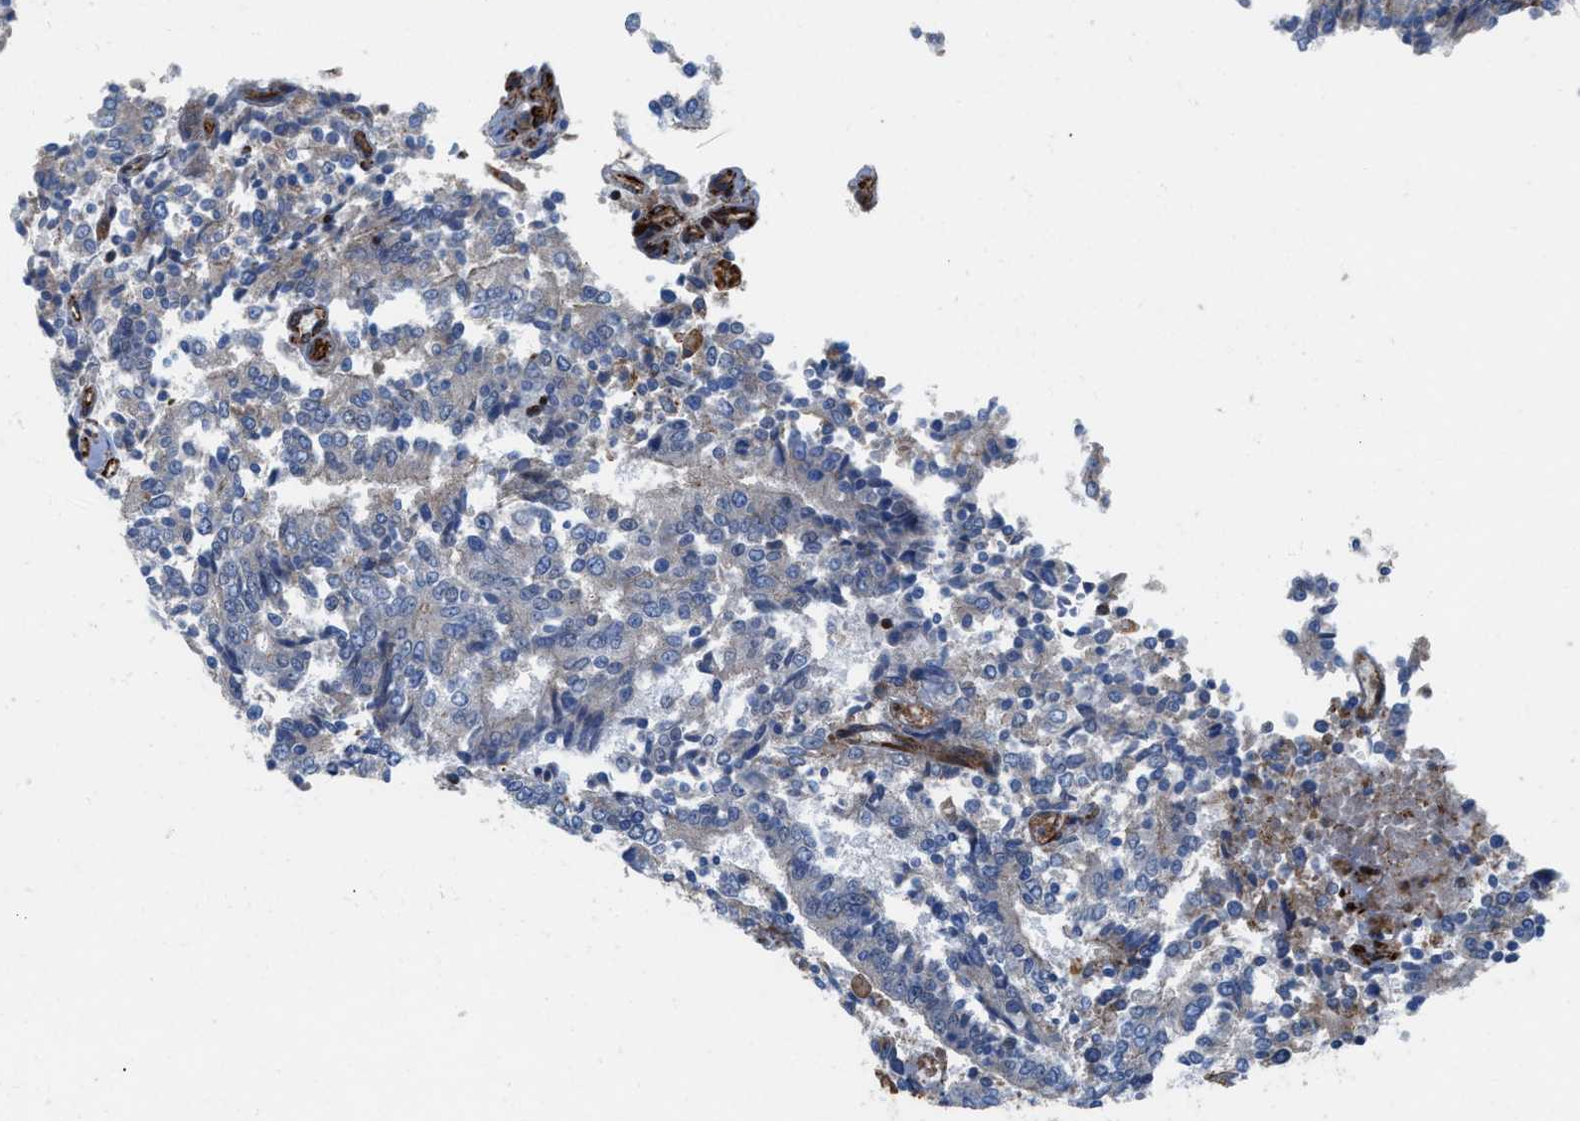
{"staining": {"intensity": "weak", "quantity": "<25%", "location": "cytoplasmic/membranous"}, "tissue": "prostate cancer", "cell_type": "Tumor cells", "image_type": "cancer", "snomed": [{"axis": "morphology", "description": "Normal tissue, NOS"}, {"axis": "morphology", "description": "Adenocarcinoma, High grade"}, {"axis": "topography", "description": "Prostate"}, {"axis": "topography", "description": "Seminal veicle"}], "caption": "This micrograph is of adenocarcinoma (high-grade) (prostate) stained with immunohistochemistry to label a protein in brown with the nuclei are counter-stained blue. There is no expression in tumor cells.", "gene": "PTPRE", "patient": {"sex": "male", "age": 55}}